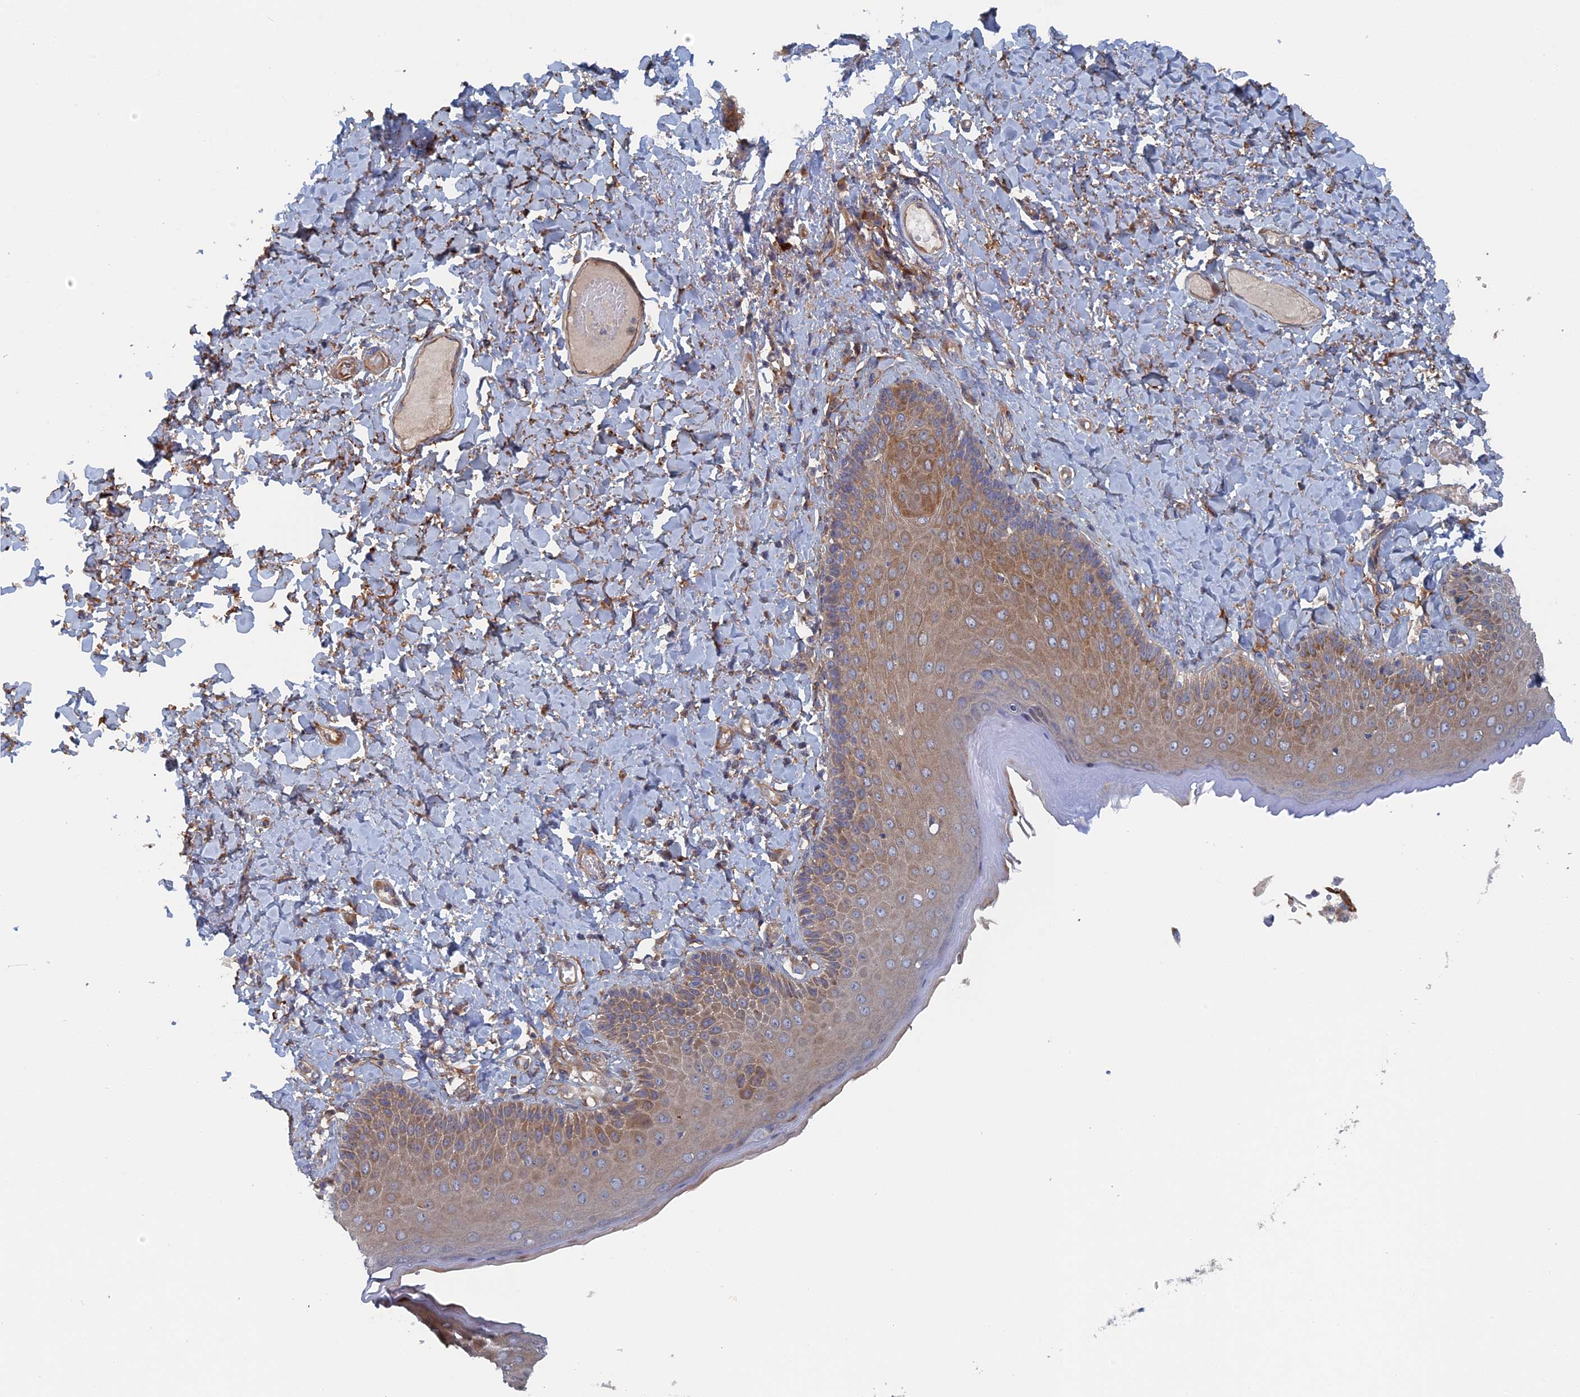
{"staining": {"intensity": "moderate", "quantity": "25%-75%", "location": "cytoplasmic/membranous"}, "tissue": "skin", "cell_type": "Epidermal cells", "image_type": "normal", "snomed": [{"axis": "morphology", "description": "Normal tissue, NOS"}, {"axis": "topography", "description": "Anal"}], "caption": "DAB immunohistochemical staining of normal human skin displays moderate cytoplasmic/membranous protein staining in approximately 25%-75% of epidermal cells. (Stains: DAB in brown, nuclei in blue, Microscopy: brightfield microscopy at high magnification).", "gene": "TMEM196", "patient": {"sex": "male", "age": 69}}